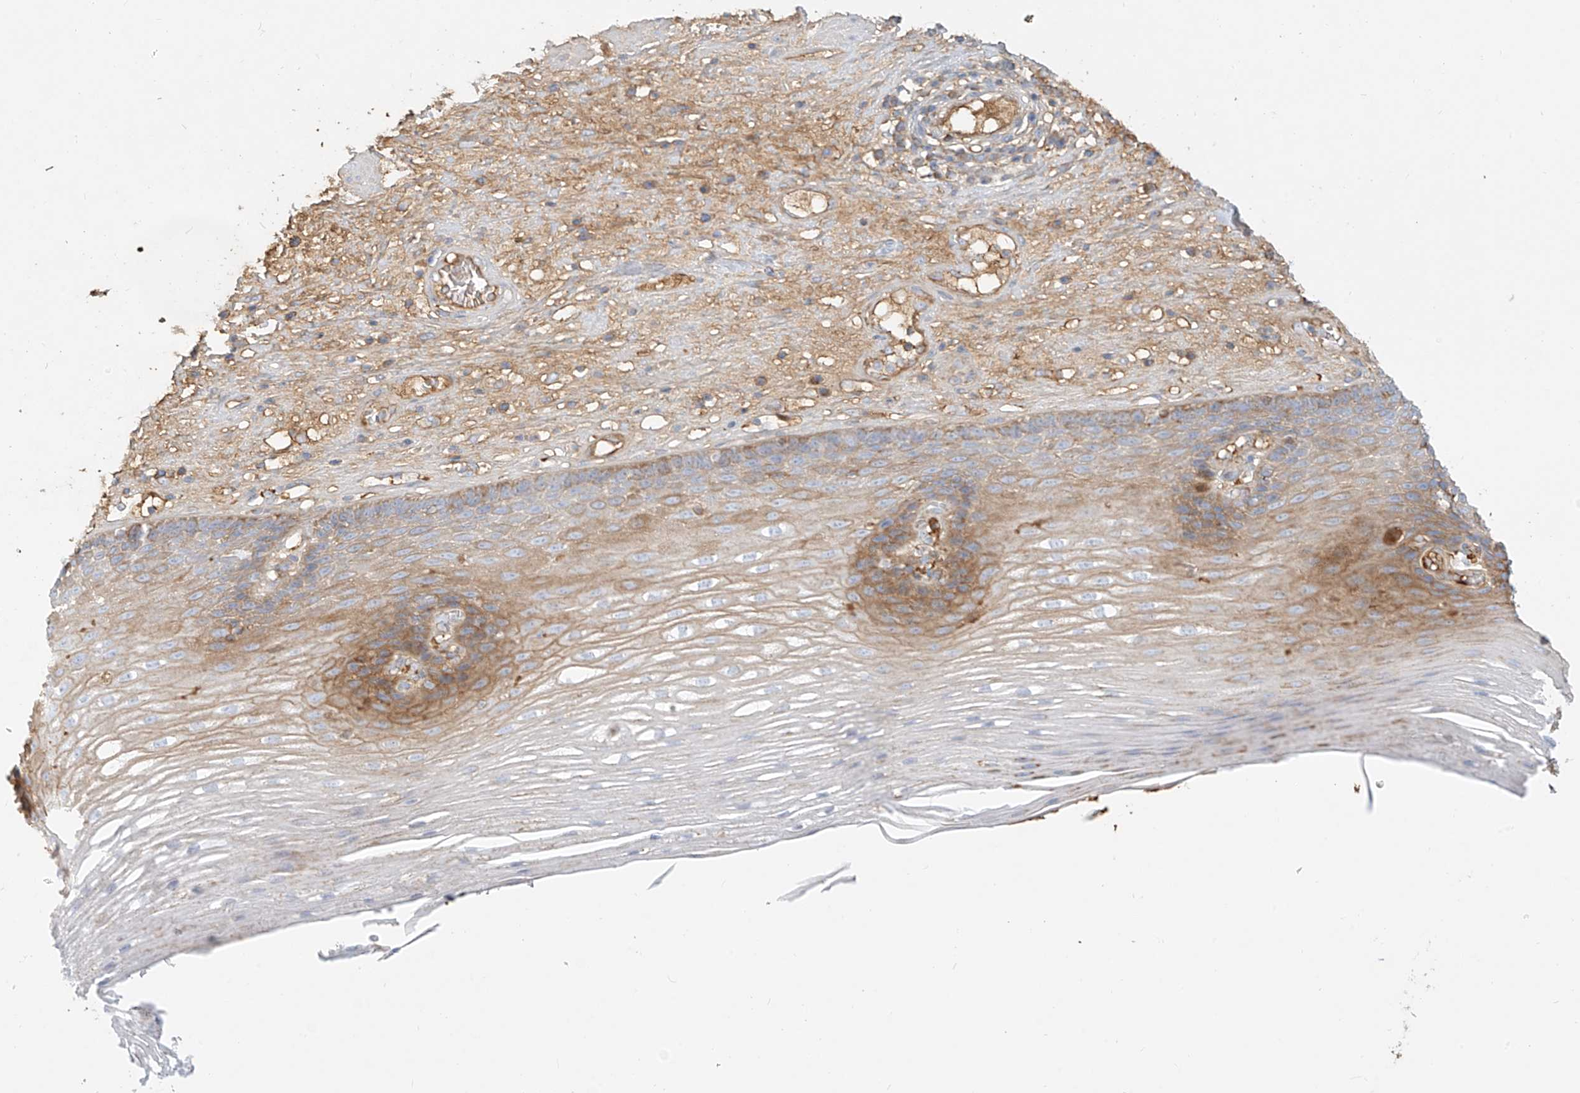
{"staining": {"intensity": "weak", "quantity": "25%-75%", "location": "cytoplasmic/membranous"}, "tissue": "esophagus", "cell_type": "Squamous epithelial cells", "image_type": "normal", "snomed": [{"axis": "morphology", "description": "Normal tissue, NOS"}, {"axis": "topography", "description": "Esophagus"}], "caption": "DAB (3,3'-diaminobenzidine) immunohistochemical staining of benign human esophagus exhibits weak cytoplasmic/membranous protein expression in about 25%-75% of squamous epithelial cells.", "gene": "OCSTAMP", "patient": {"sex": "male", "age": 62}}